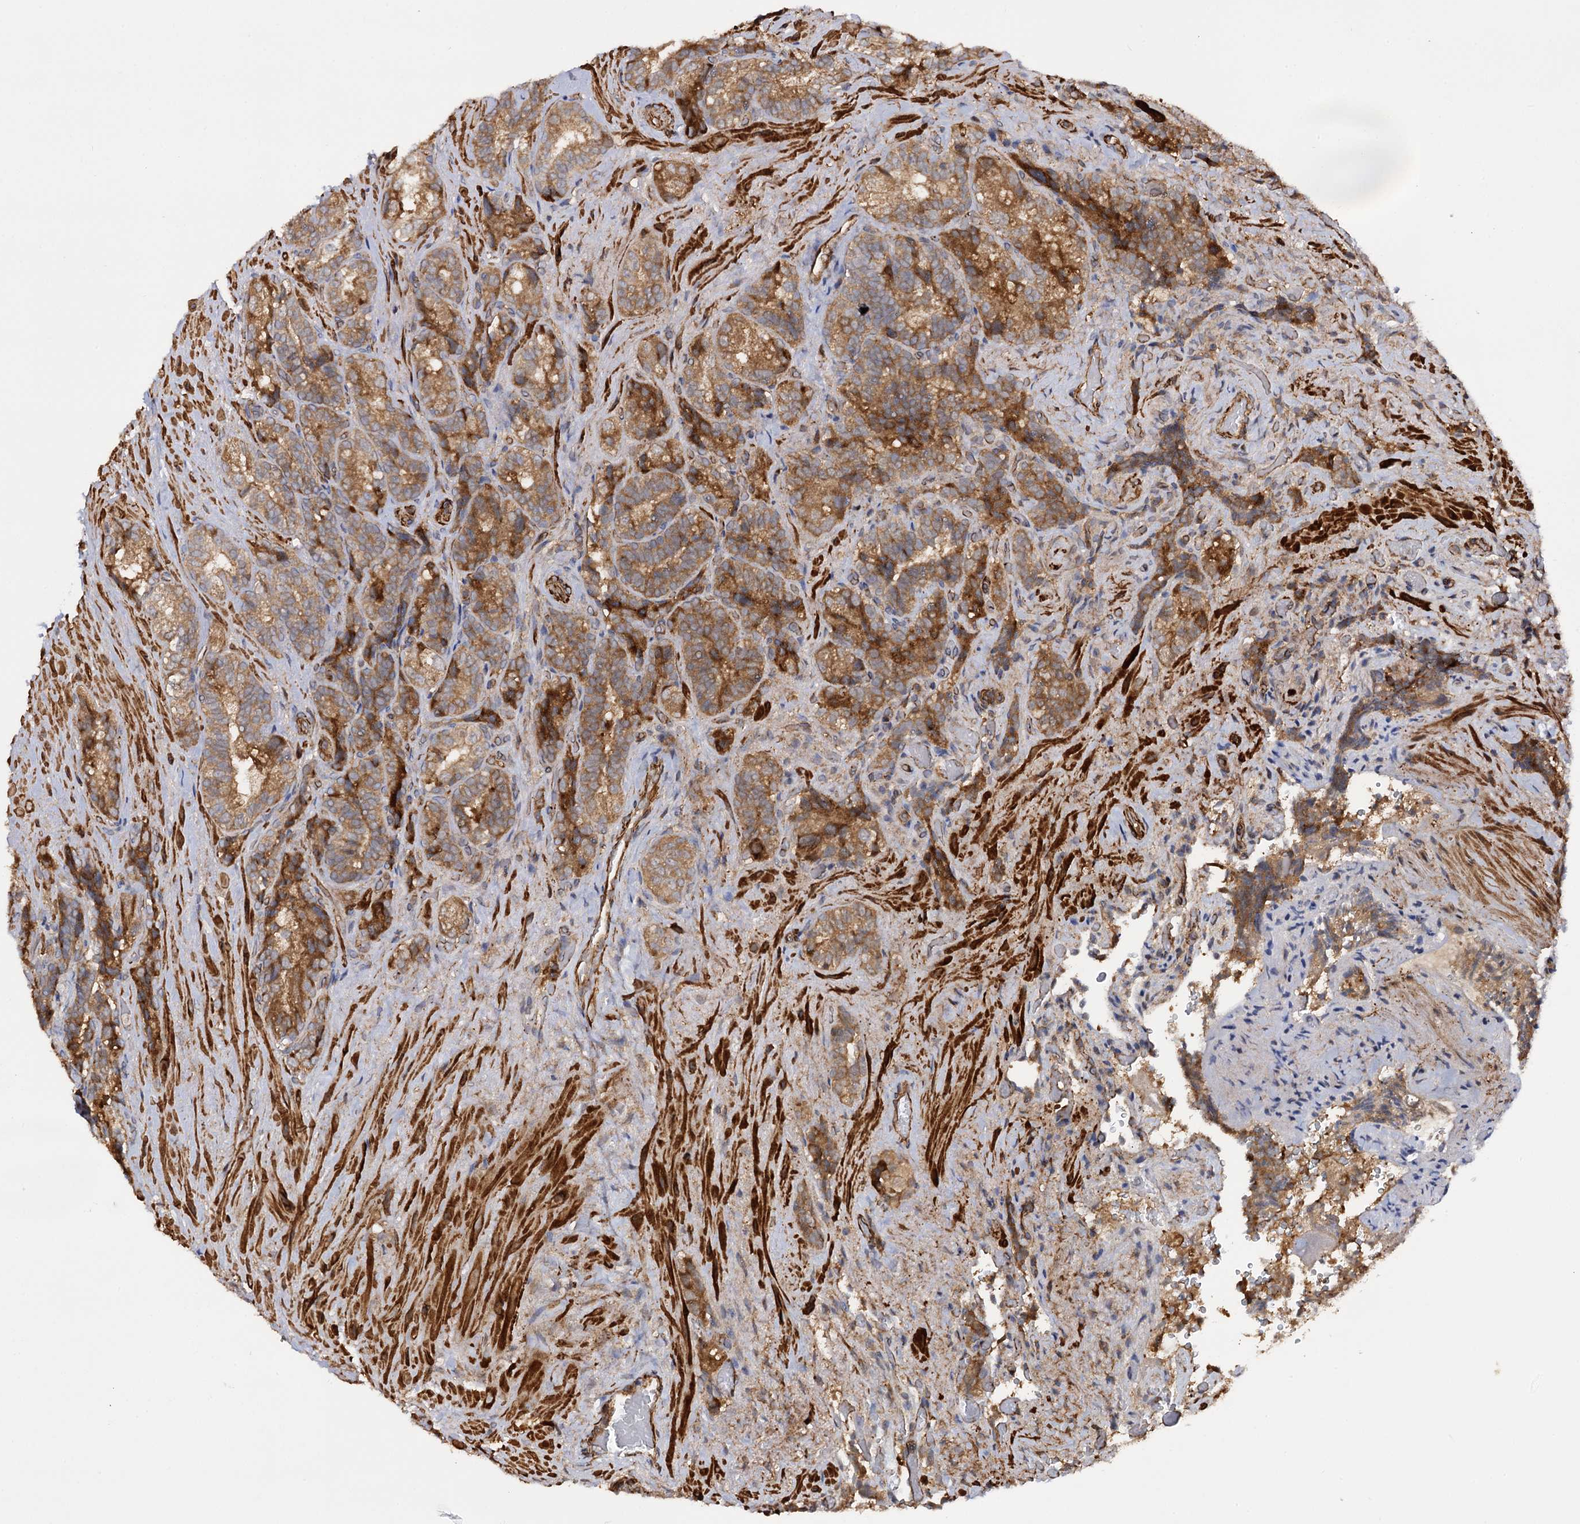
{"staining": {"intensity": "moderate", "quantity": ">75%", "location": "cytoplasmic/membranous"}, "tissue": "seminal vesicle", "cell_type": "Glandular cells", "image_type": "normal", "snomed": [{"axis": "morphology", "description": "Normal tissue, NOS"}, {"axis": "topography", "description": "Prostate and seminal vesicle, NOS"}, {"axis": "topography", "description": "Prostate"}, {"axis": "topography", "description": "Seminal veicle"}], "caption": "Immunohistochemistry (IHC) staining of unremarkable seminal vesicle, which demonstrates medium levels of moderate cytoplasmic/membranous positivity in approximately >75% of glandular cells indicating moderate cytoplasmic/membranous protein positivity. The staining was performed using DAB (brown) for protein detection and nuclei were counterstained in hematoxylin (blue).", "gene": "ATP8B4", "patient": {"sex": "male", "age": 67}}